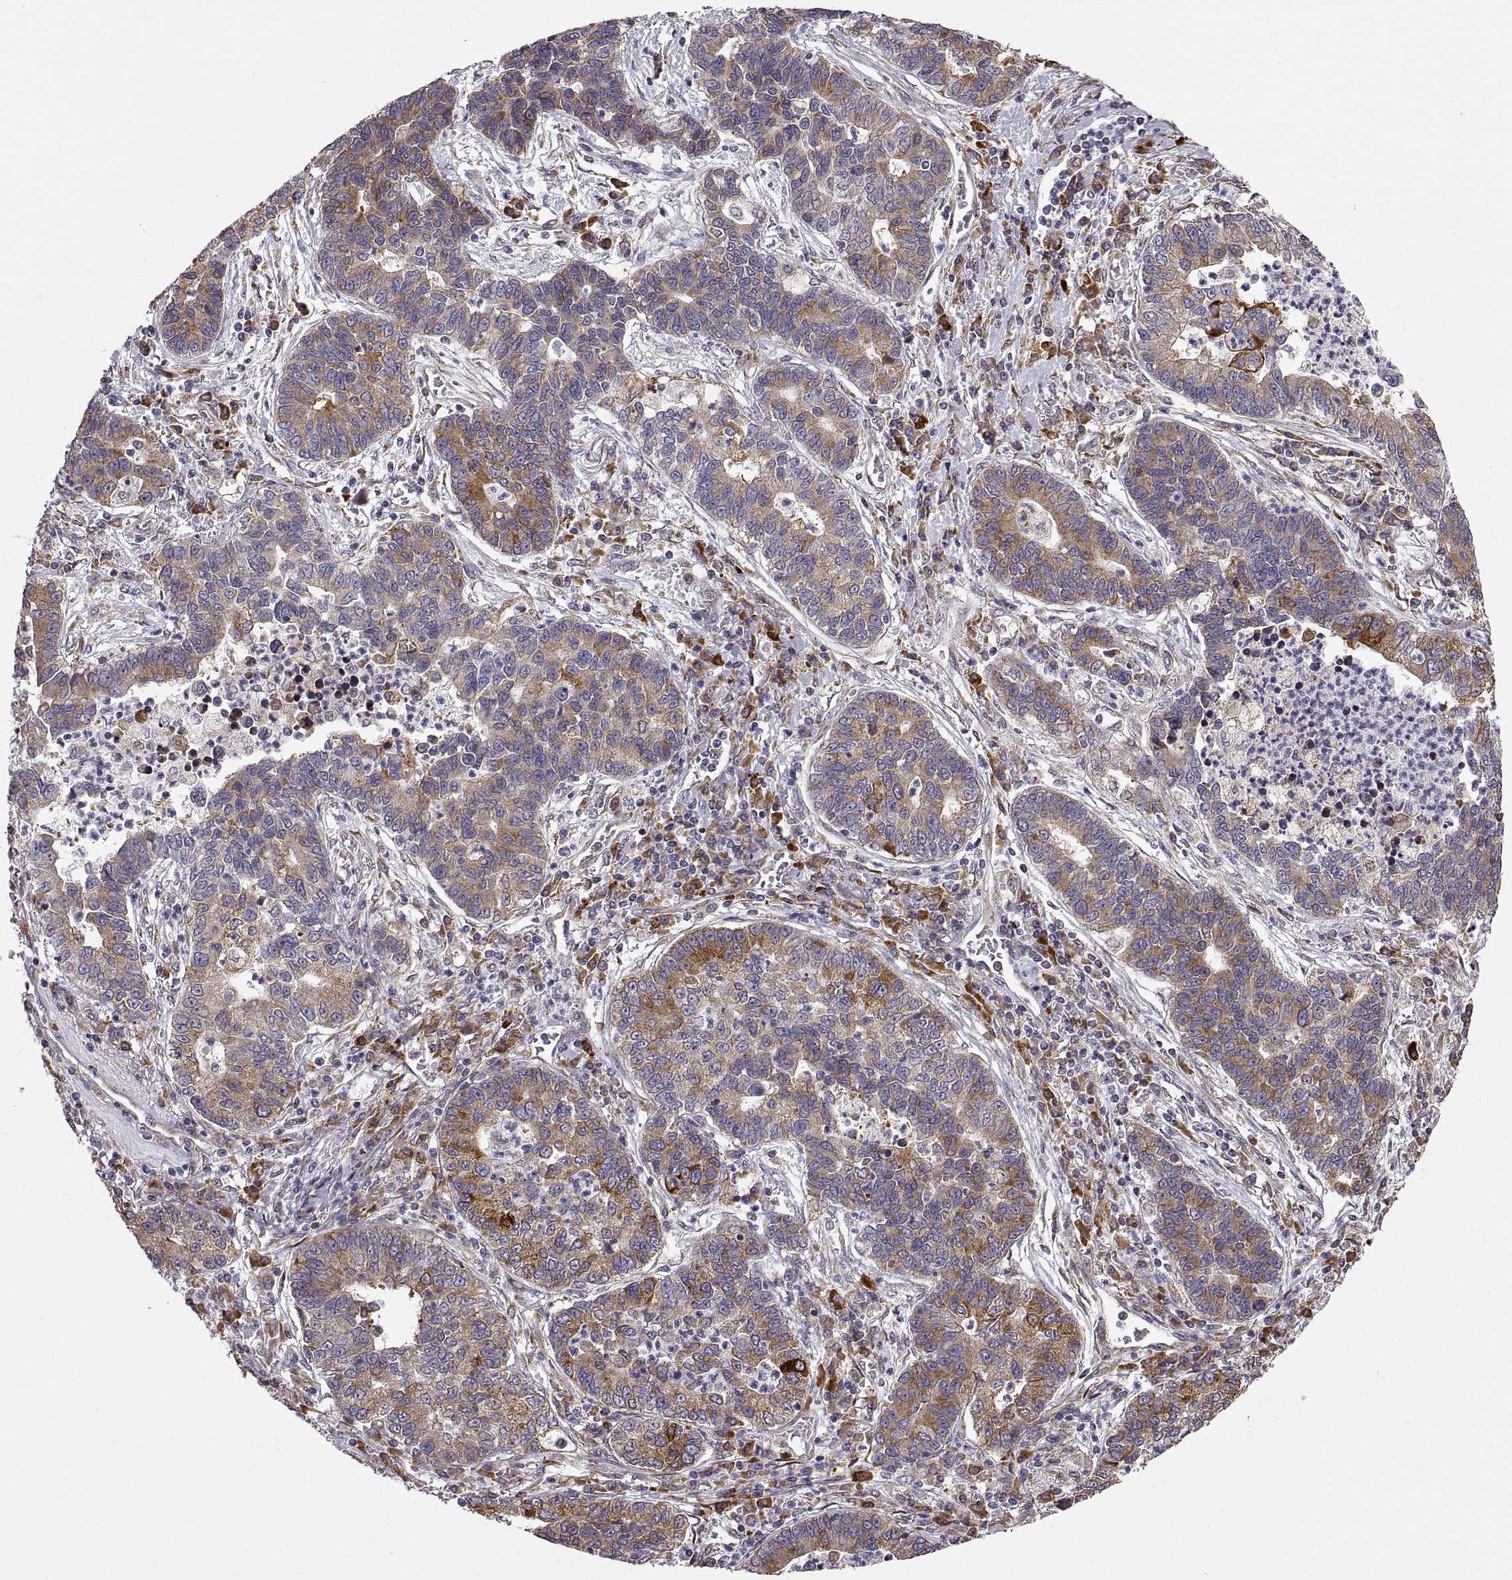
{"staining": {"intensity": "moderate", "quantity": "25%-75%", "location": "cytoplasmic/membranous"}, "tissue": "lung cancer", "cell_type": "Tumor cells", "image_type": "cancer", "snomed": [{"axis": "morphology", "description": "Adenocarcinoma, NOS"}, {"axis": "topography", "description": "Lung"}], "caption": "Human lung cancer stained with a brown dye shows moderate cytoplasmic/membranous positive staining in about 25%-75% of tumor cells.", "gene": "PLEKHB2", "patient": {"sex": "female", "age": 57}}